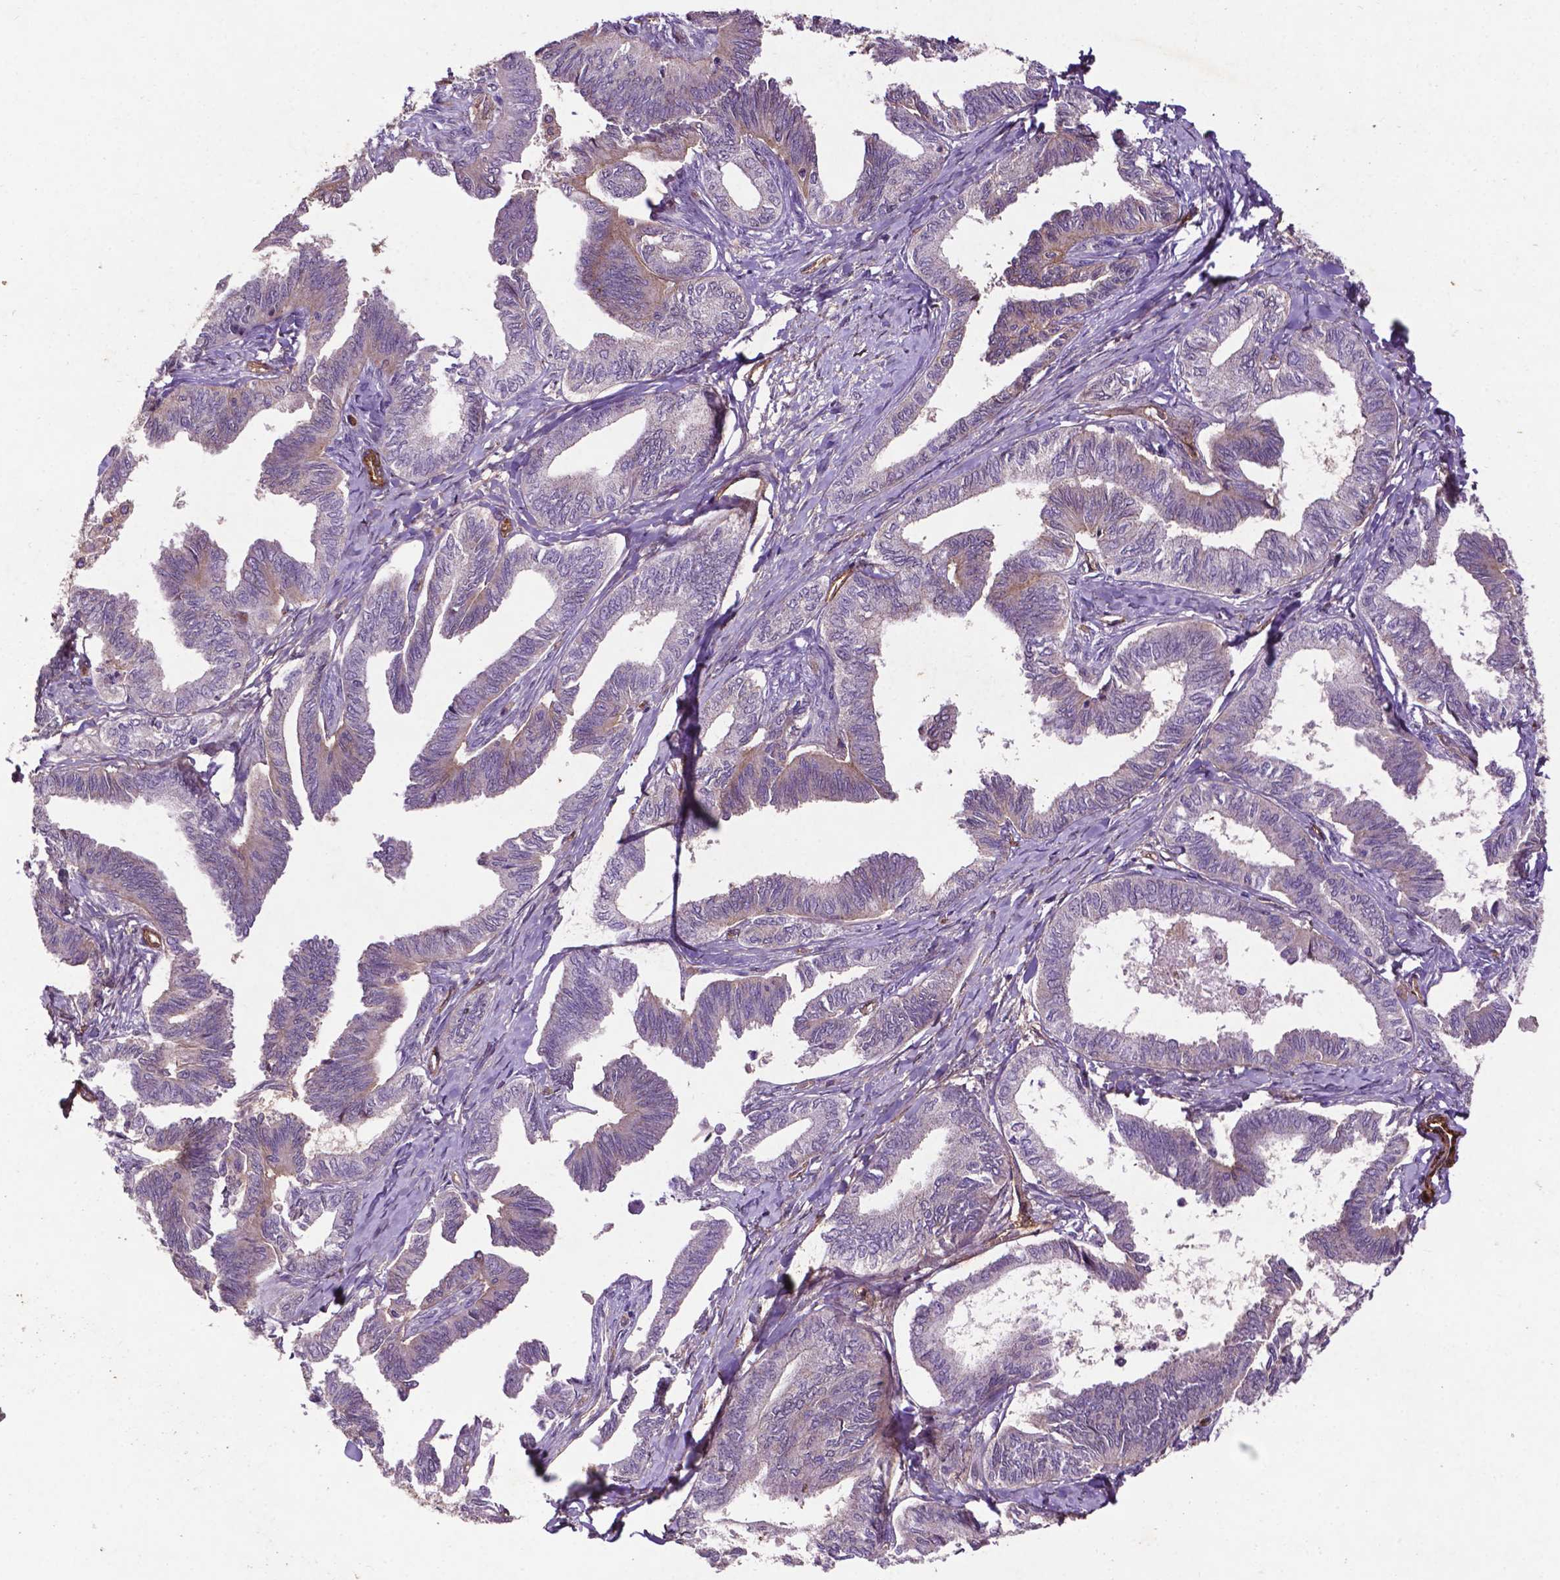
{"staining": {"intensity": "negative", "quantity": "none", "location": "none"}, "tissue": "ovarian cancer", "cell_type": "Tumor cells", "image_type": "cancer", "snomed": [{"axis": "morphology", "description": "Carcinoma, endometroid"}, {"axis": "topography", "description": "Ovary"}], "caption": "Protein analysis of endometroid carcinoma (ovarian) exhibits no significant positivity in tumor cells.", "gene": "RRAS", "patient": {"sex": "female", "age": 70}}